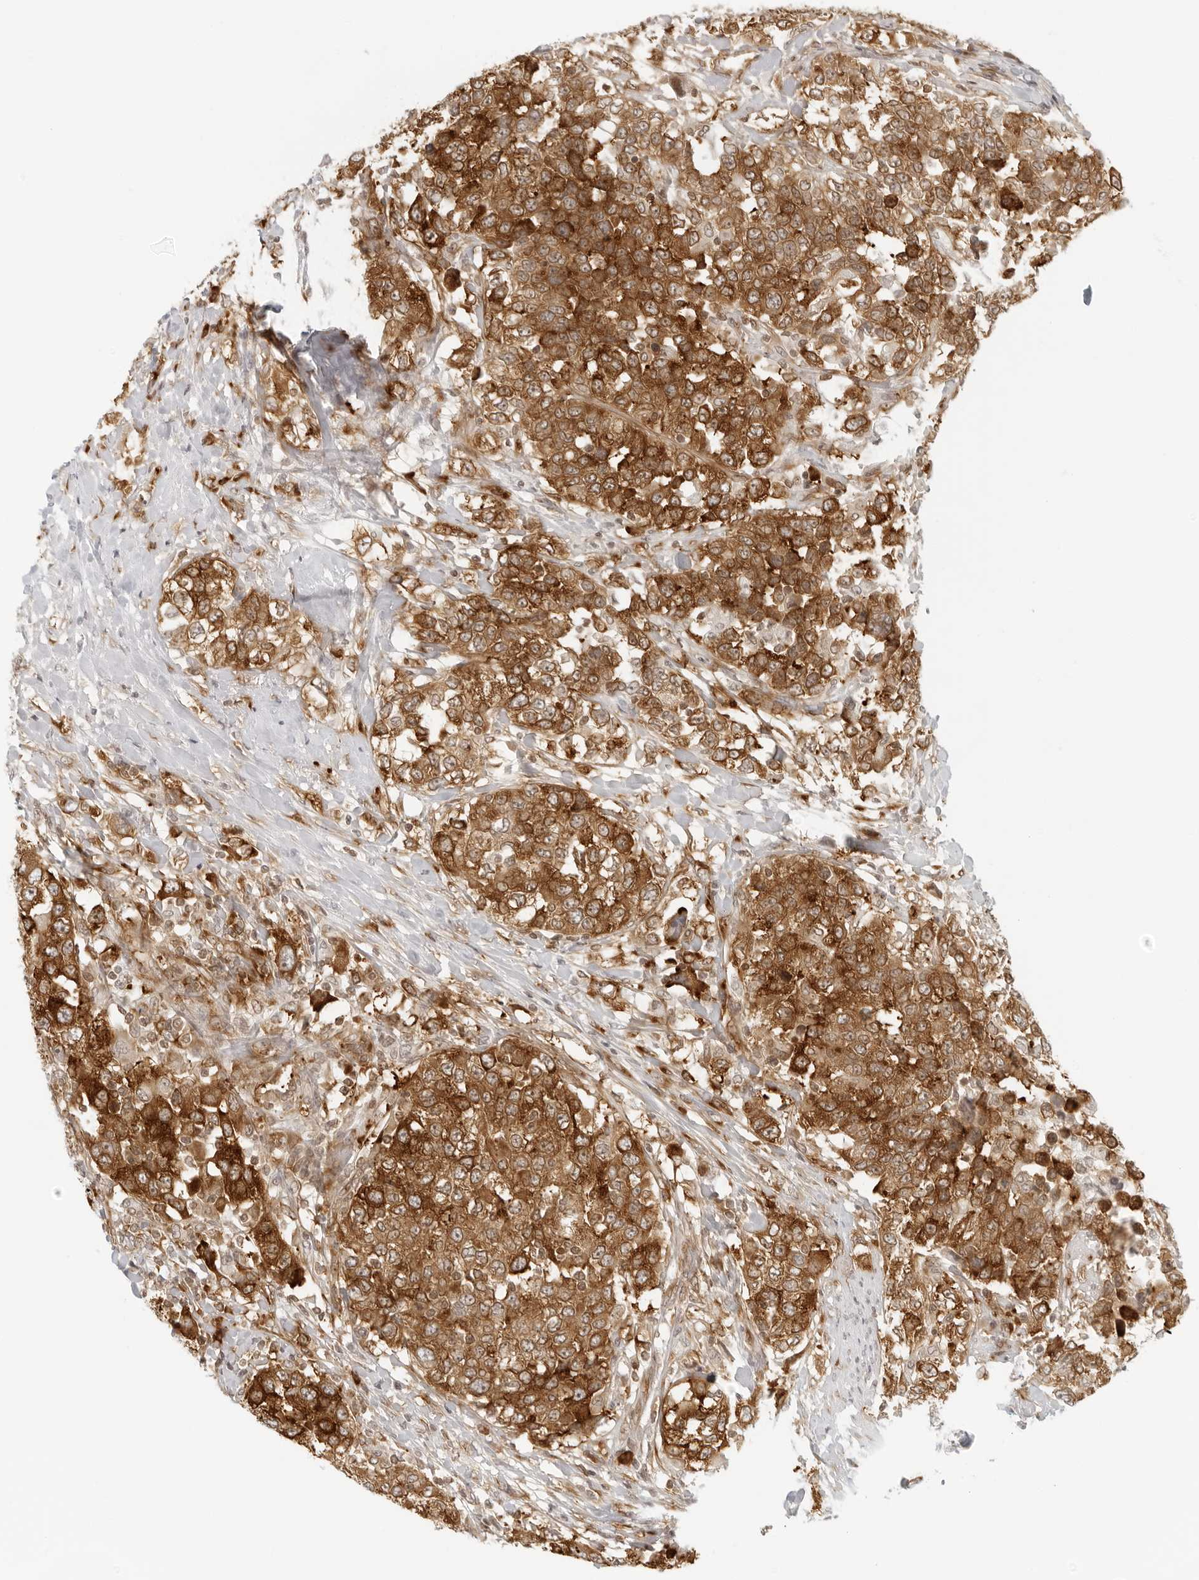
{"staining": {"intensity": "strong", "quantity": ">75%", "location": "cytoplasmic/membranous"}, "tissue": "urothelial cancer", "cell_type": "Tumor cells", "image_type": "cancer", "snomed": [{"axis": "morphology", "description": "Urothelial carcinoma, High grade"}, {"axis": "topography", "description": "Urinary bladder"}], "caption": "This histopathology image displays urothelial cancer stained with immunohistochemistry (IHC) to label a protein in brown. The cytoplasmic/membranous of tumor cells show strong positivity for the protein. Nuclei are counter-stained blue.", "gene": "EIF4G1", "patient": {"sex": "female", "age": 80}}